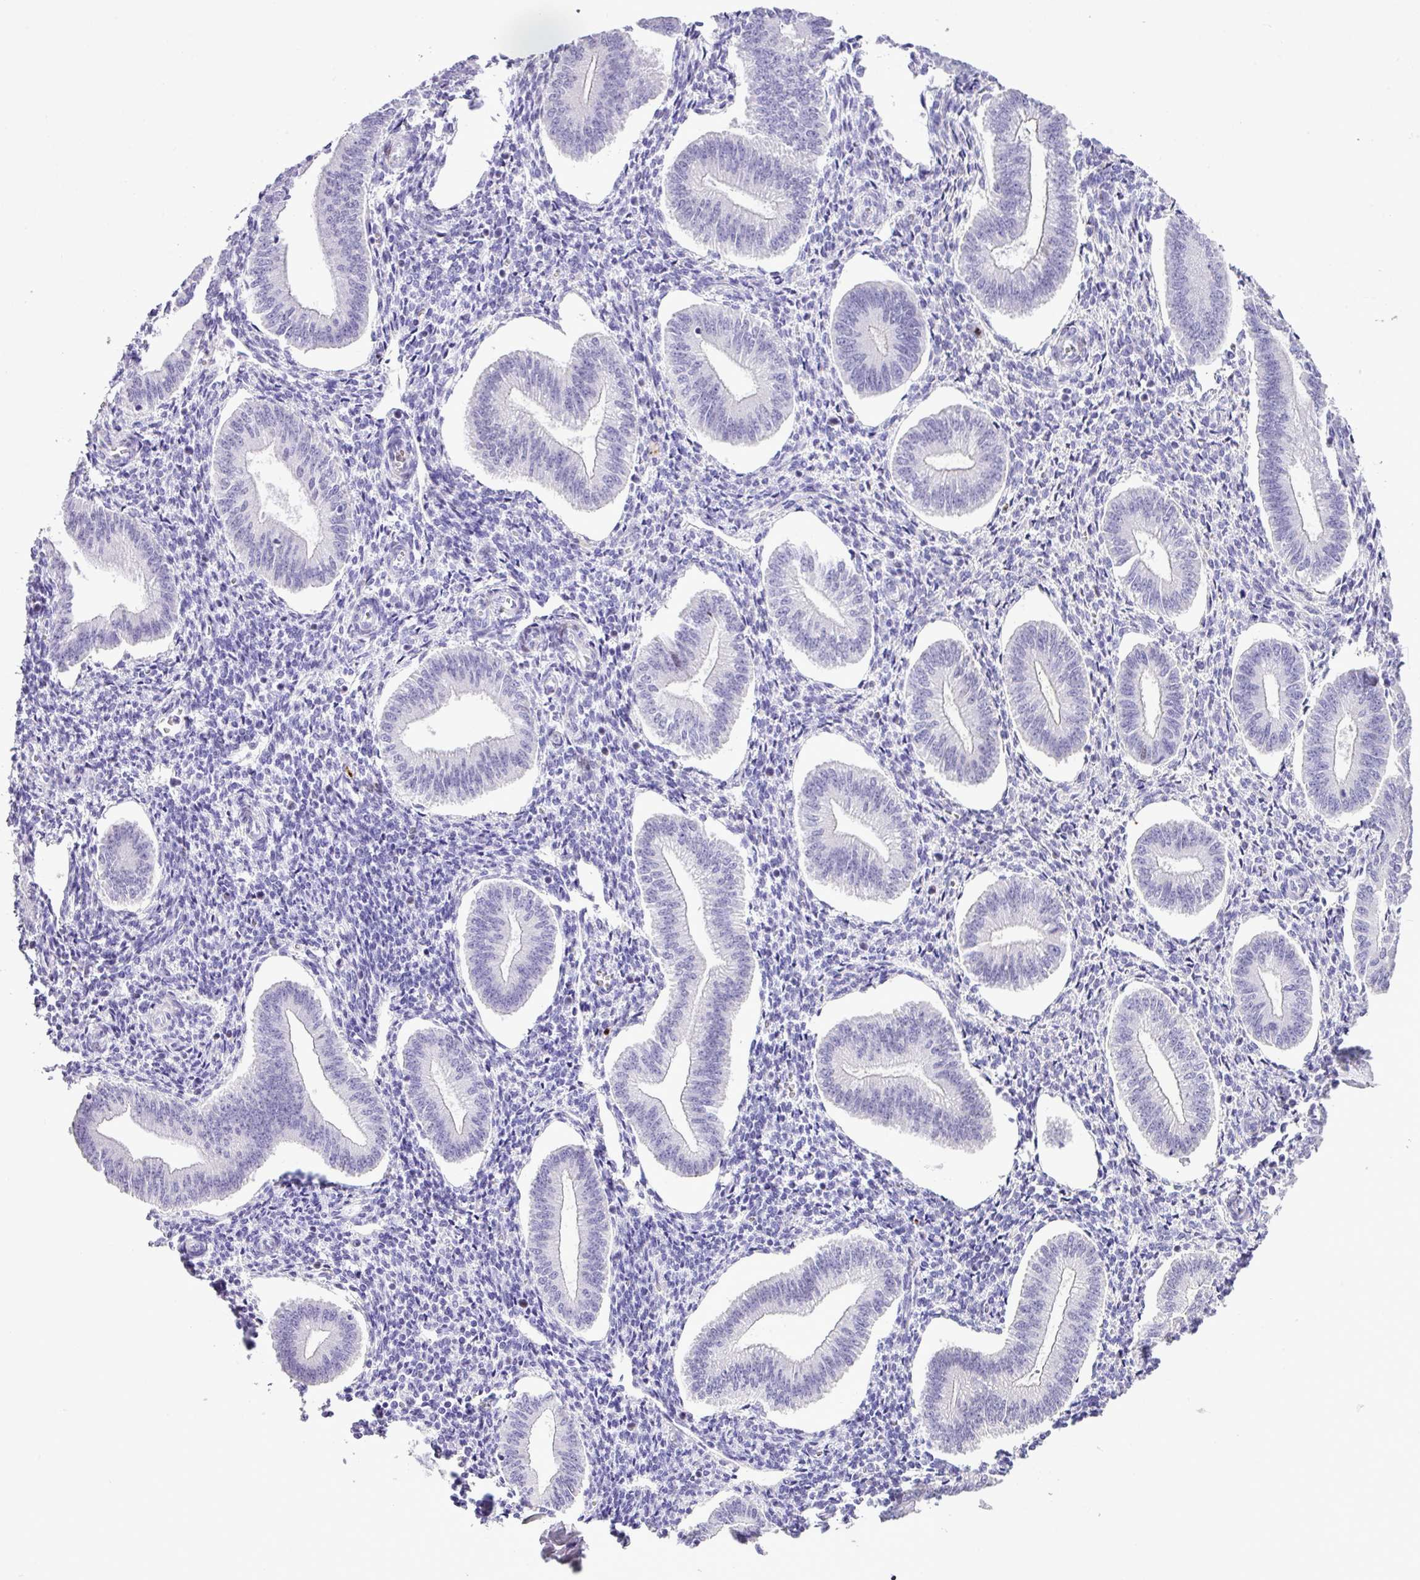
{"staining": {"intensity": "negative", "quantity": "none", "location": "none"}, "tissue": "endometrium", "cell_type": "Cells in endometrial stroma", "image_type": "normal", "snomed": [{"axis": "morphology", "description": "Normal tissue, NOS"}, {"axis": "topography", "description": "Endometrium"}], "caption": "Immunohistochemistry of benign endometrium reveals no expression in cells in endometrial stroma. (Stains: DAB immunohistochemistry (IHC) with hematoxylin counter stain, Microscopy: brightfield microscopy at high magnification).", "gene": "RCAN2", "patient": {"sex": "female", "age": 34}}